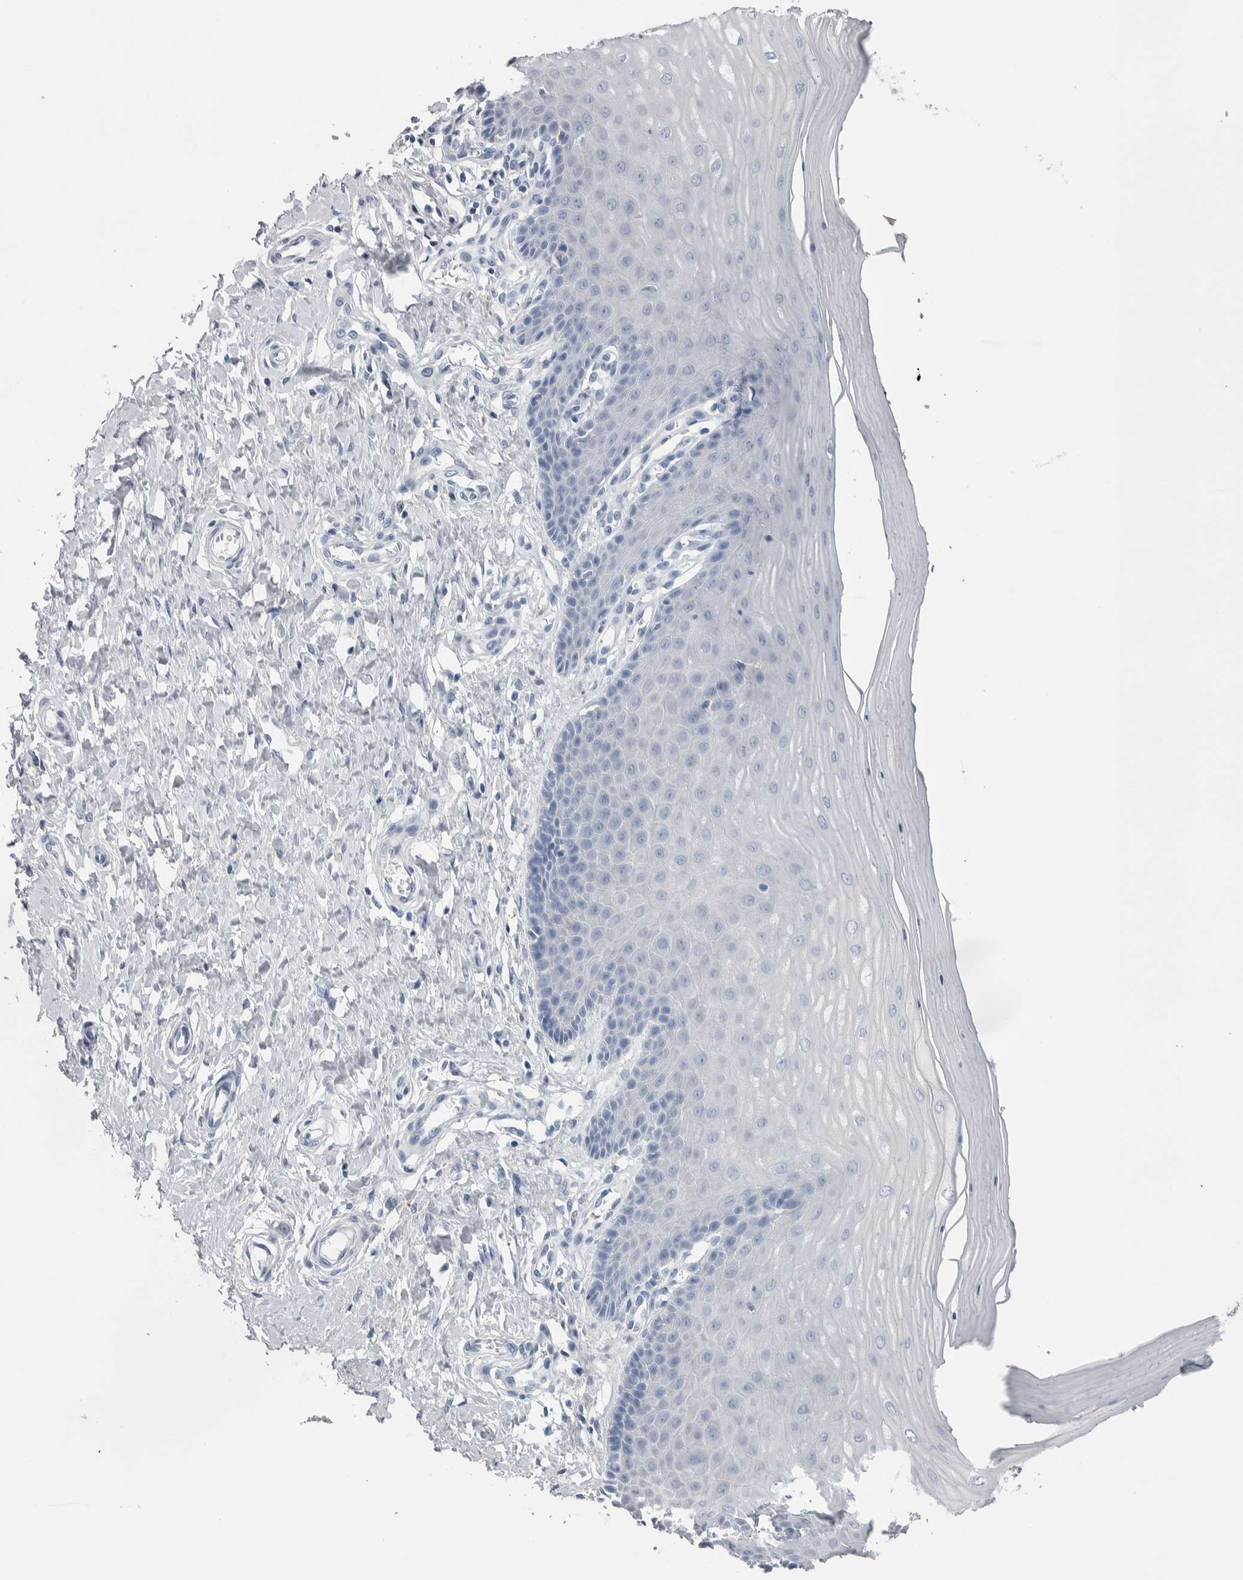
{"staining": {"intensity": "negative", "quantity": "none", "location": "none"}, "tissue": "cervix", "cell_type": "Glandular cells", "image_type": "normal", "snomed": [{"axis": "morphology", "description": "Normal tissue, NOS"}, {"axis": "topography", "description": "Cervix"}], "caption": "This is an immunohistochemistry histopathology image of unremarkable human cervix. There is no staining in glandular cells.", "gene": "SKAP2", "patient": {"sex": "female", "age": 55}}